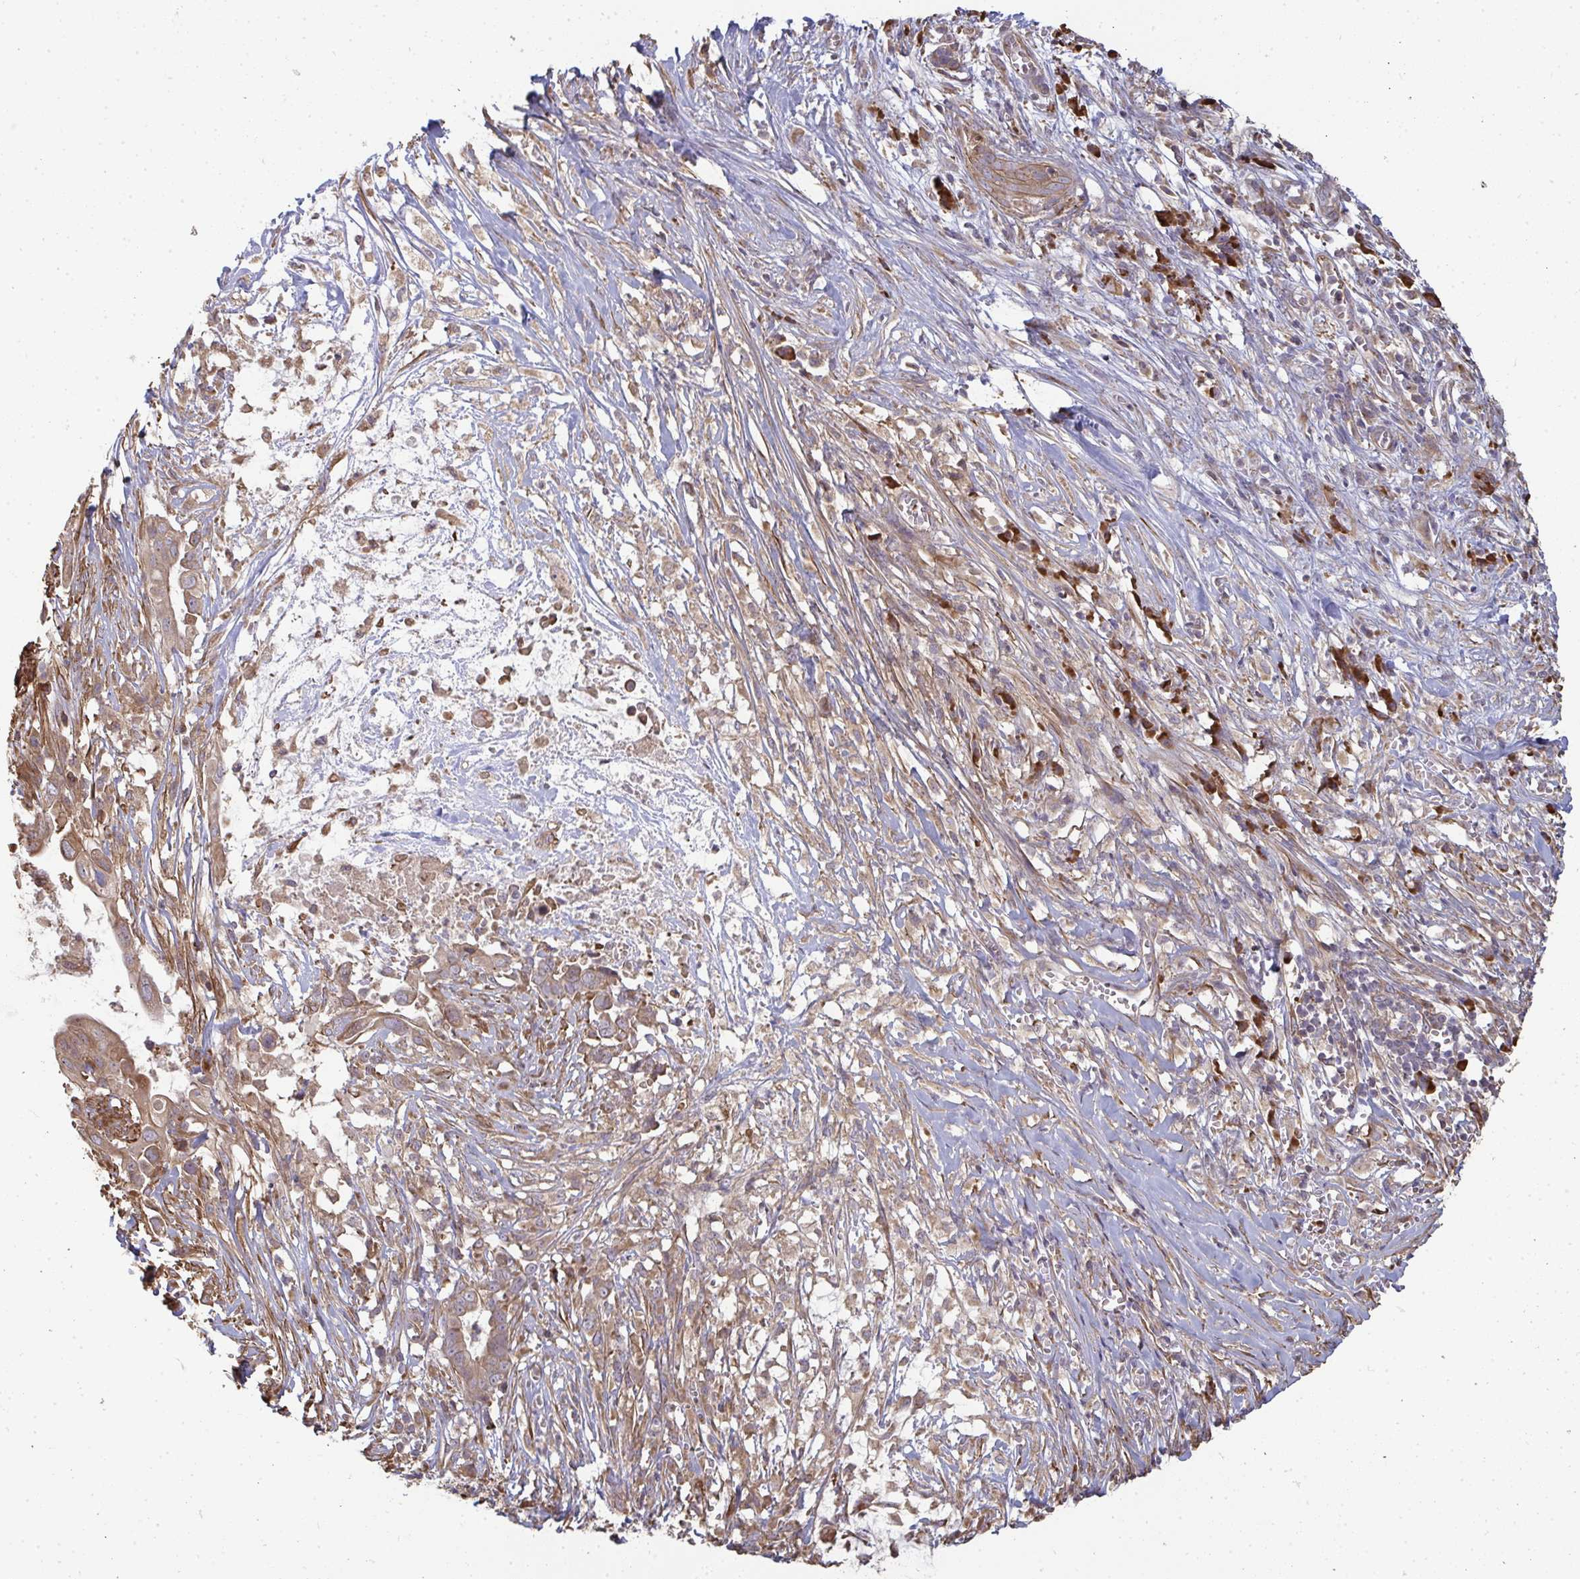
{"staining": {"intensity": "moderate", "quantity": ">75%", "location": "cytoplasmic/membranous"}, "tissue": "pancreatic cancer", "cell_type": "Tumor cells", "image_type": "cancer", "snomed": [{"axis": "morphology", "description": "Adenocarcinoma, NOS"}, {"axis": "topography", "description": "Pancreas"}], "caption": "Immunohistochemistry staining of adenocarcinoma (pancreatic), which shows medium levels of moderate cytoplasmic/membranous staining in about >75% of tumor cells indicating moderate cytoplasmic/membranous protein positivity. The staining was performed using DAB (brown) for protein detection and nuclei were counterstained in hematoxylin (blue).", "gene": "ZFYVE28", "patient": {"sex": "male", "age": 61}}